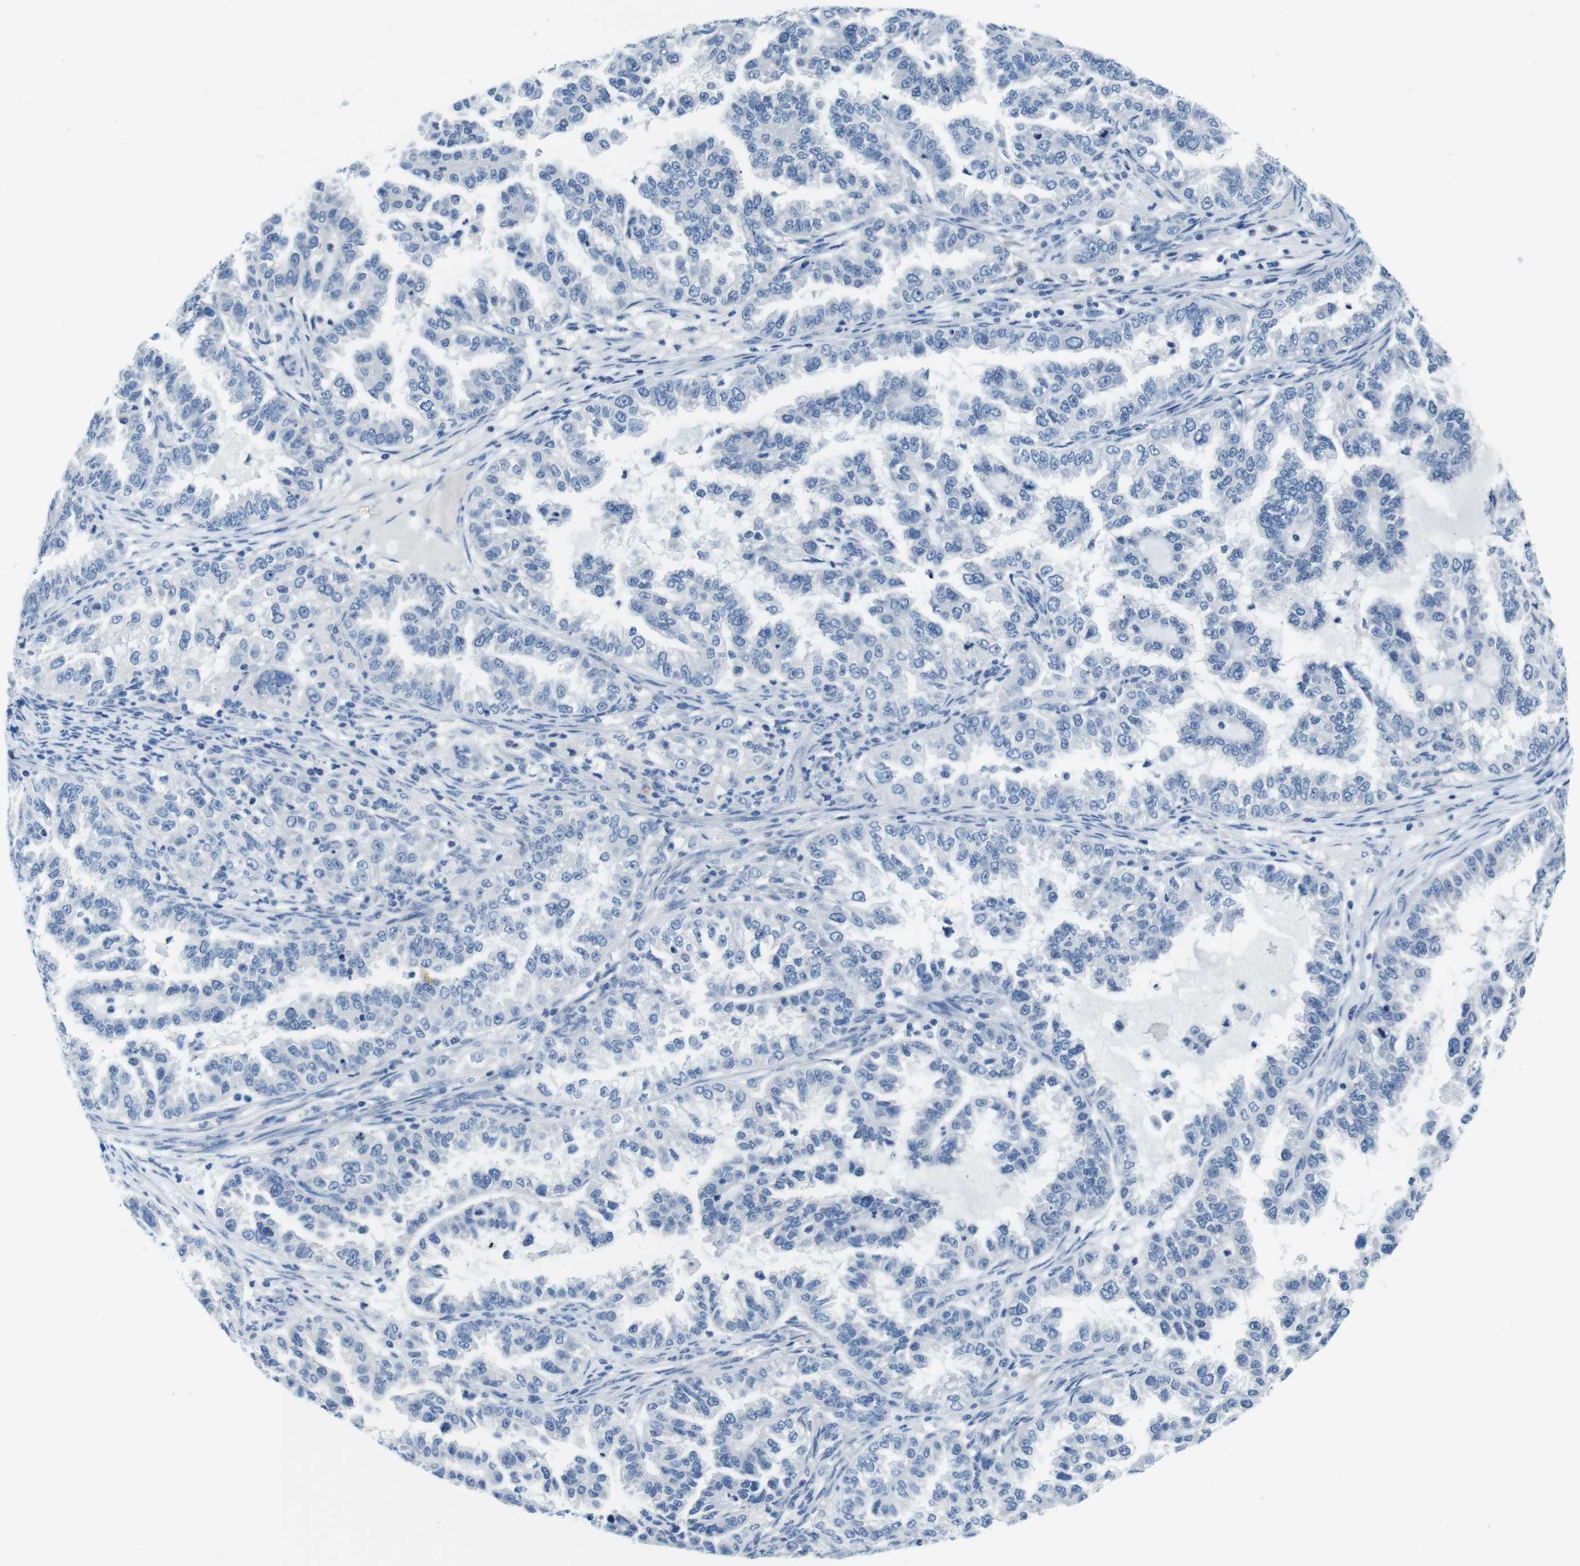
{"staining": {"intensity": "negative", "quantity": "none", "location": "none"}, "tissue": "endometrial cancer", "cell_type": "Tumor cells", "image_type": "cancer", "snomed": [{"axis": "morphology", "description": "Adenocarcinoma, NOS"}, {"axis": "topography", "description": "Endometrium"}], "caption": "Immunohistochemistry (IHC) image of endometrial adenocarcinoma stained for a protein (brown), which demonstrates no staining in tumor cells.", "gene": "IGHD", "patient": {"sex": "female", "age": 85}}